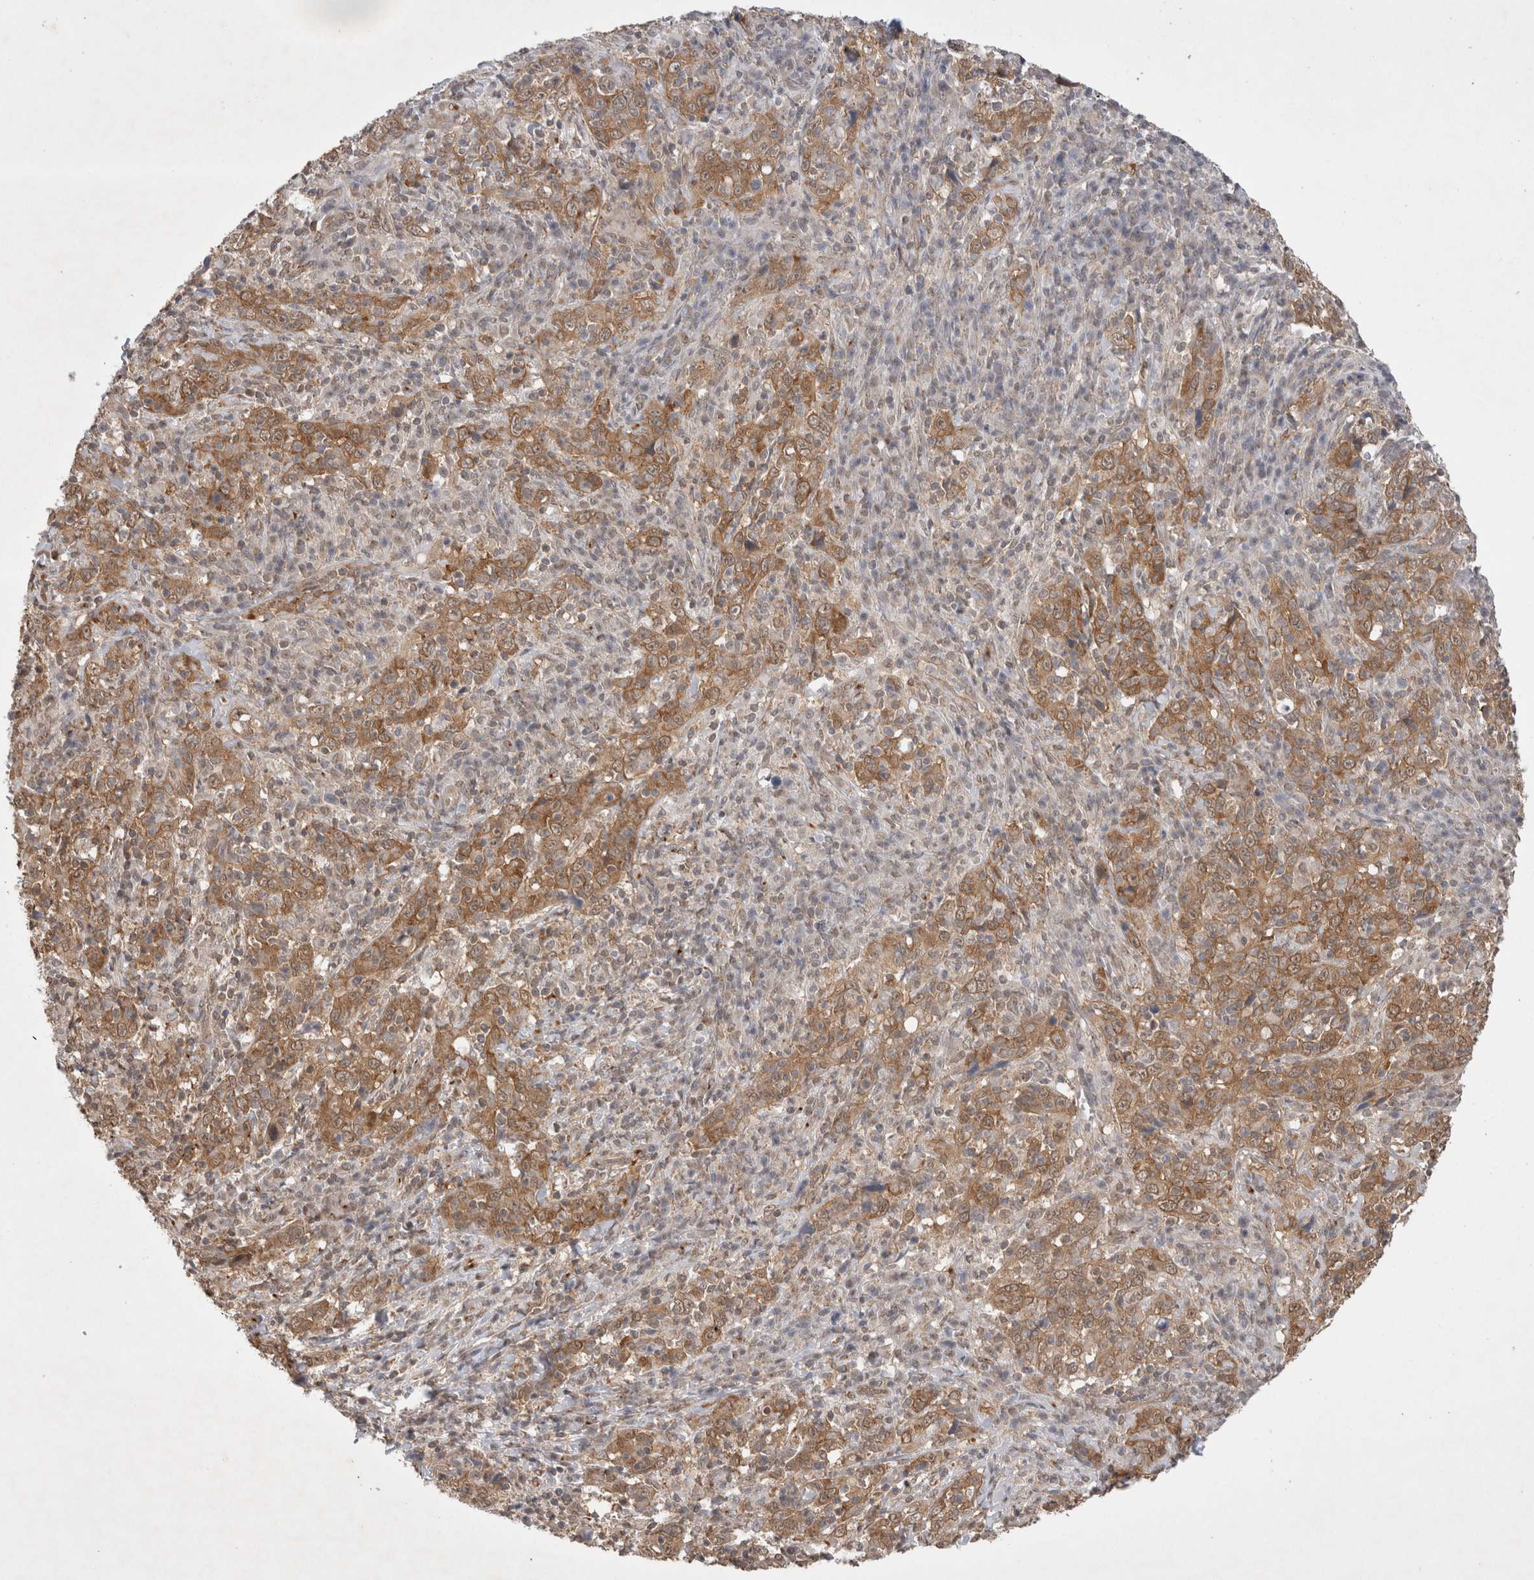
{"staining": {"intensity": "moderate", "quantity": ">75%", "location": "cytoplasmic/membranous"}, "tissue": "cervical cancer", "cell_type": "Tumor cells", "image_type": "cancer", "snomed": [{"axis": "morphology", "description": "Squamous cell carcinoma, NOS"}, {"axis": "topography", "description": "Cervix"}], "caption": "Cervical squamous cell carcinoma was stained to show a protein in brown. There is medium levels of moderate cytoplasmic/membranous expression in about >75% of tumor cells. The staining was performed using DAB (3,3'-diaminobenzidine), with brown indicating positive protein expression. Nuclei are stained blue with hematoxylin.", "gene": "WIPF2", "patient": {"sex": "female", "age": 46}}